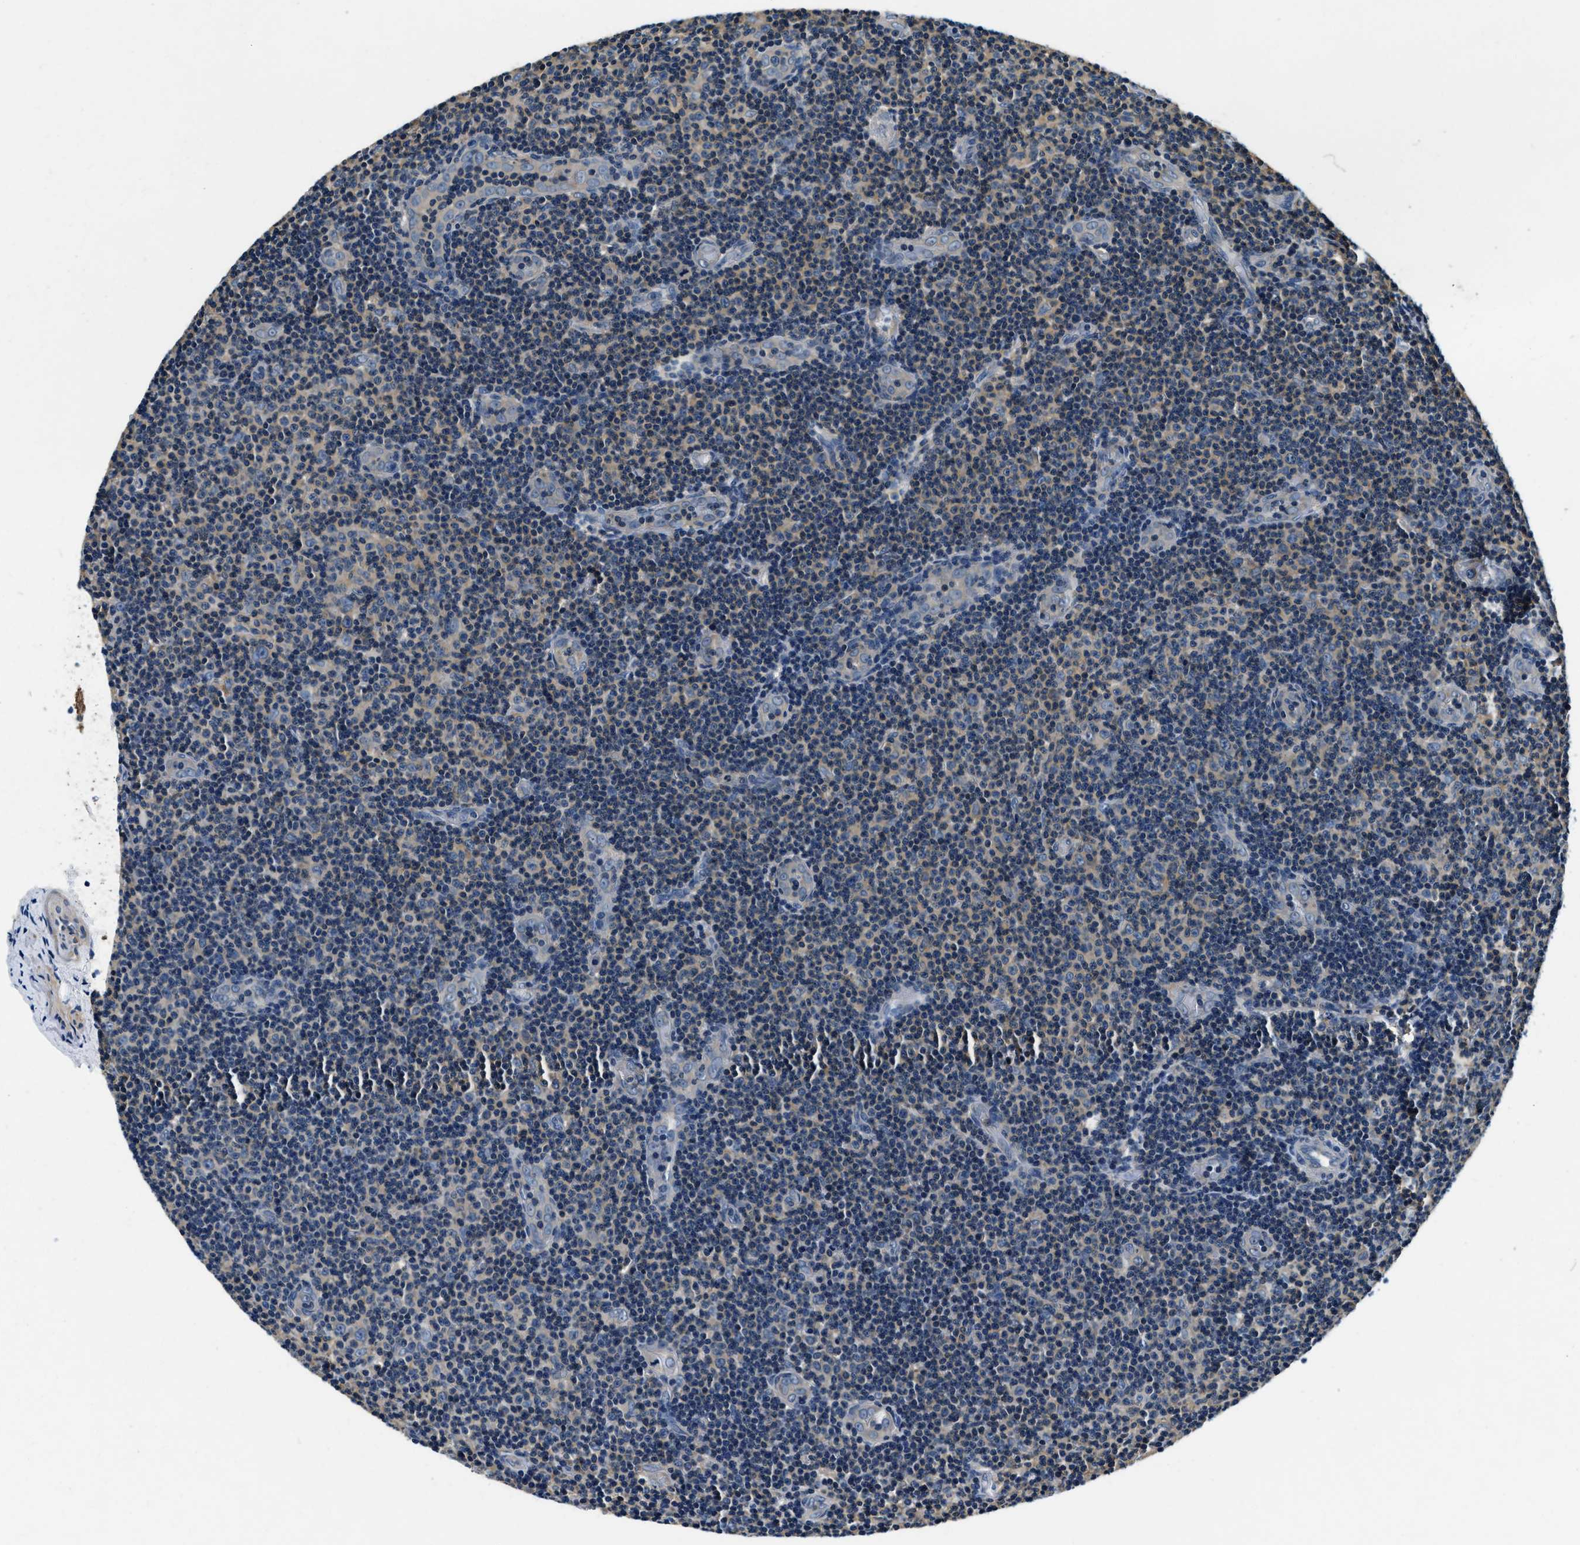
{"staining": {"intensity": "weak", "quantity": "25%-75%", "location": "cytoplasmic/membranous"}, "tissue": "lymphoma", "cell_type": "Tumor cells", "image_type": "cancer", "snomed": [{"axis": "morphology", "description": "Malignant lymphoma, non-Hodgkin's type, Low grade"}, {"axis": "topography", "description": "Lymph node"}], "caption": "A low amount of weak cytoplasmic/membranous positivity is seen in approximately 25%-75% of tumor cells in lymphoma tissue. (IHC, brightfield microscopy, high magnification).", "gene": "RESF1", "patient": {"sex": "male", "age": 83}}